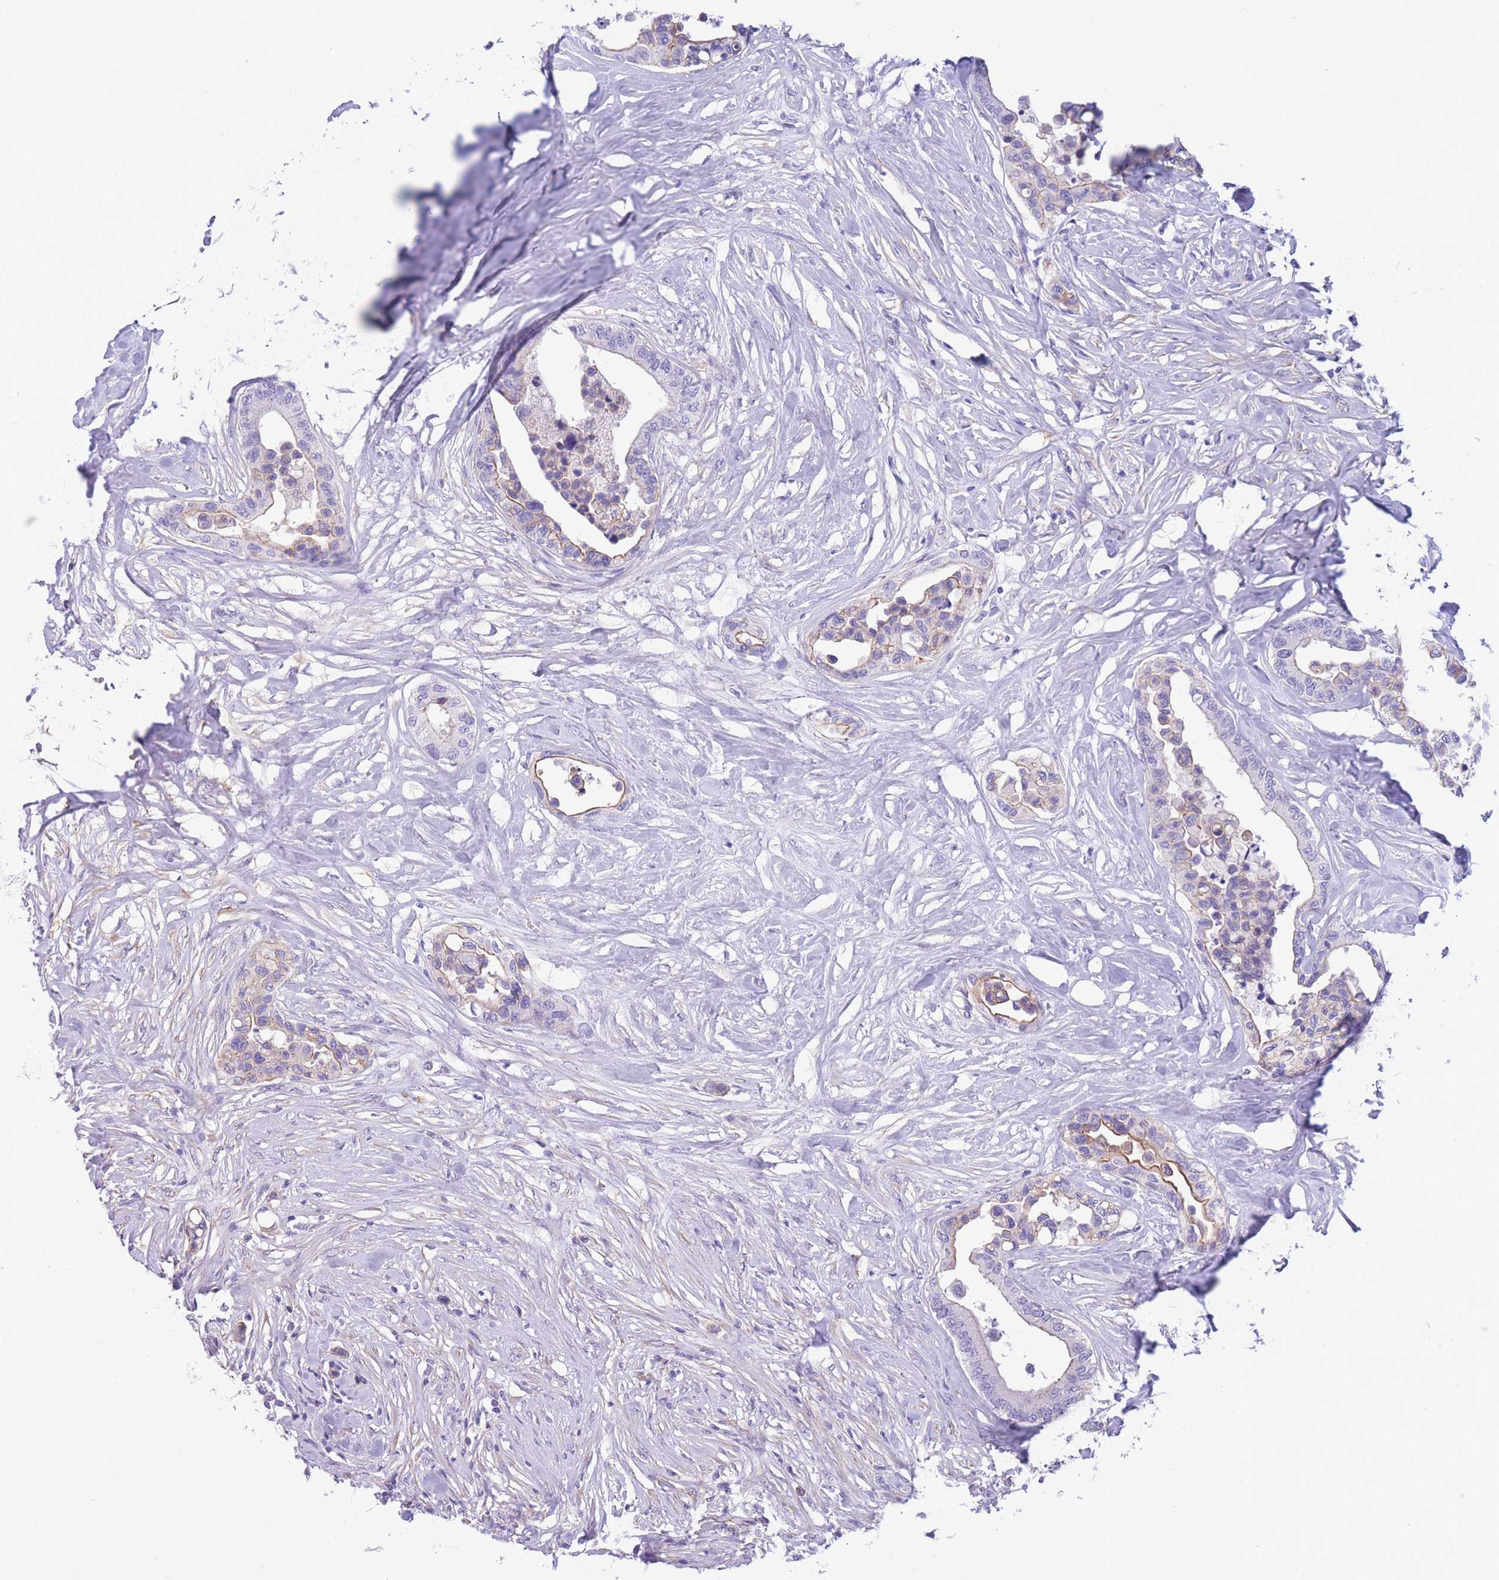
{"staining": {"intensity": "weak", "quantity": "25%-75%", "location": "cytoplasmic/membranous"}, "tissue": "colorectal cancer", "cell_type": "Tumor cells", "image_type": "cancer", "snomed": [{"axis": "morphology", "description": "Normal tissue, NOS"}, {"axis": "morphology", "description": "Adenocarcinoma, NOS"}, {"axis": "topography", "description": "Colon"}], "caption": "A high-resolution photomicrograph shows immunohistochemistry staining of colorectal cancer (adenocarcinoma), which reveals weak cytoplasmic/membranous staining in approximately 25%-75% of tumor cells.", "gene": "ZNF311", "patient": {"sex": "male", "age": 82}}